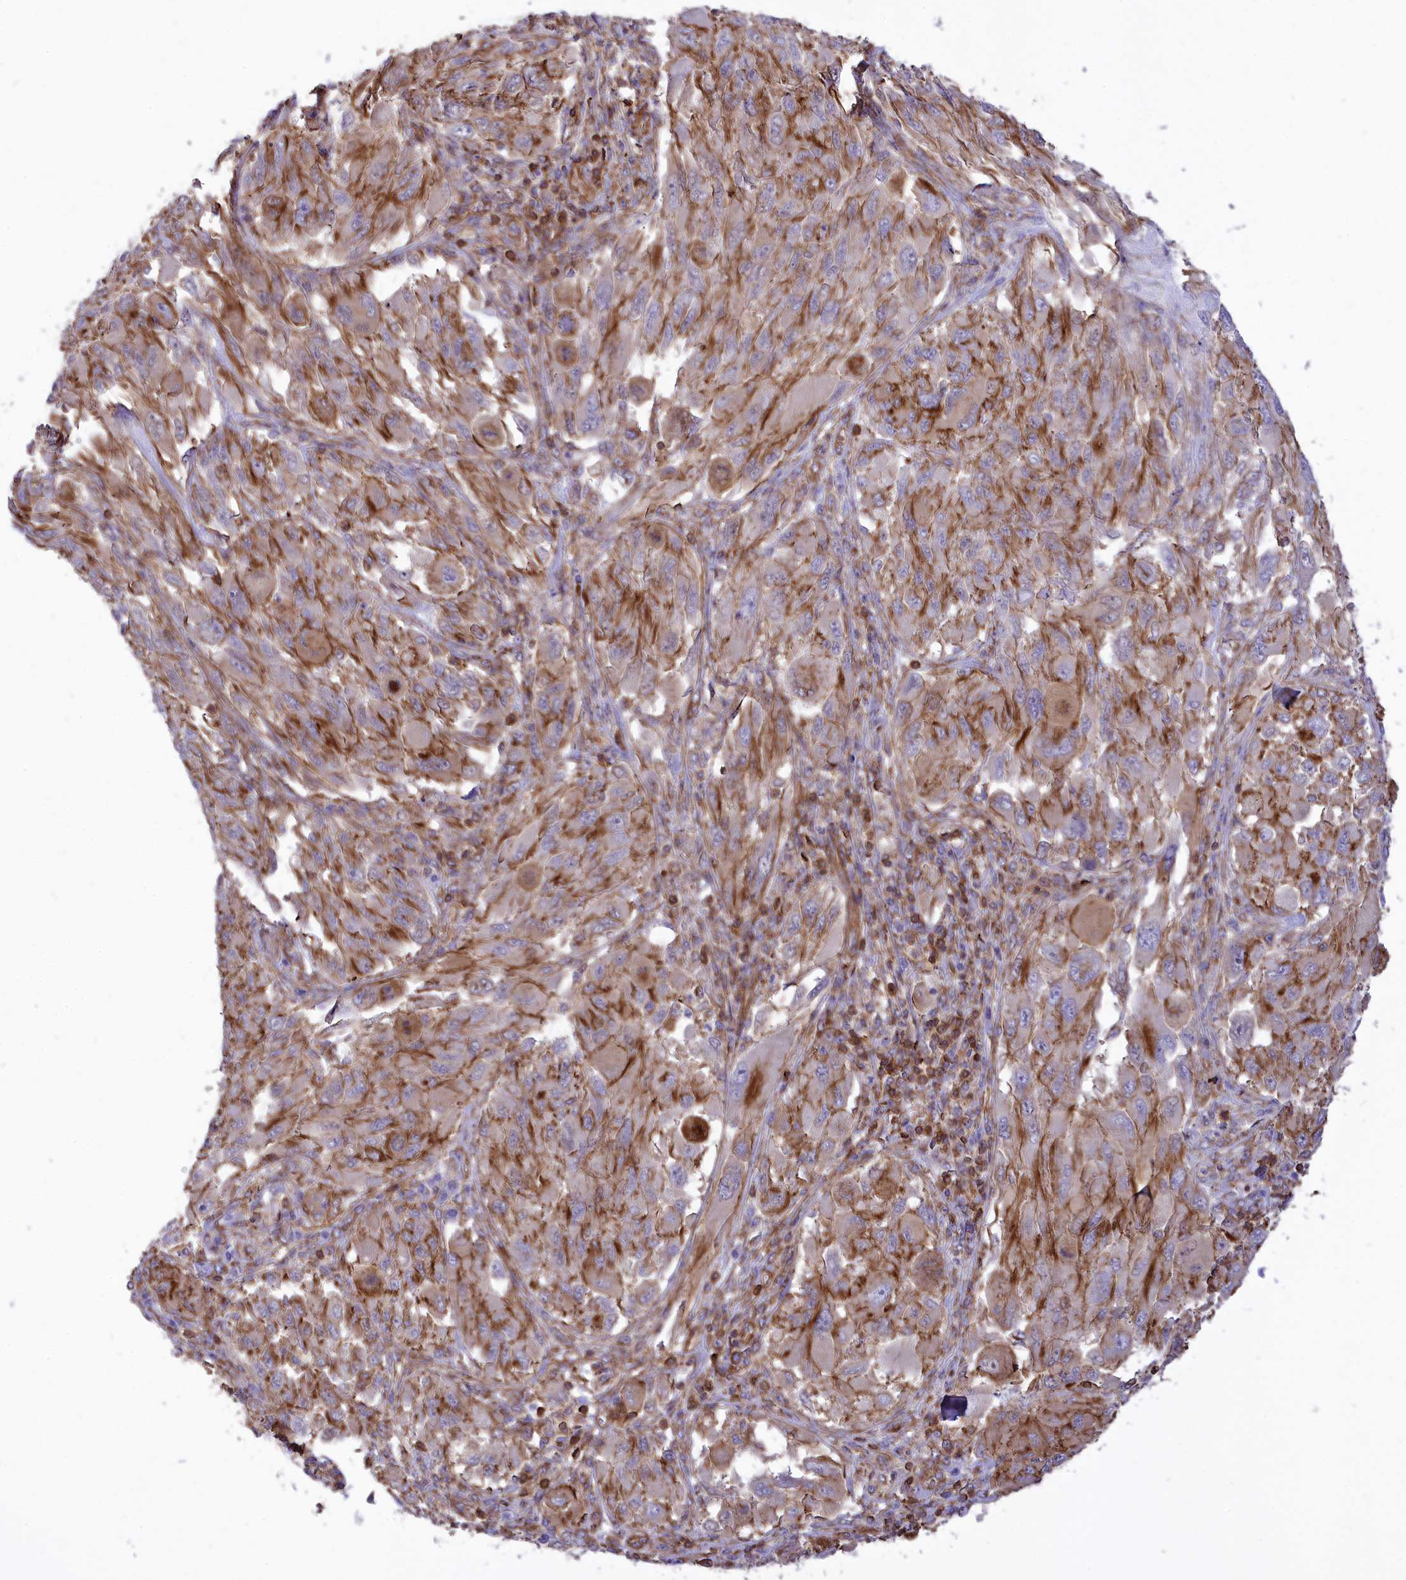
{"staining": {"intensity": "moderate", "quantity": "25%-75%", "location": "cytoplasmic/membranous"}, "tissue": "melanoma", "cell_type": "Tumor cells", "image_type": "cancer", "snomed": [{"axis": "morphology", "description": "Malignant melanoma, NOS"}, {"axis": "topography", "description": "Skin"}], "caption": "The micrograph demonstrates a brown stain indicating the presence of a protein in the cytoplasmic/membranous of tumor cells in melanoma.", "gene": "SEPTIN9", "patient": {"sex": "female", "age": 91}}